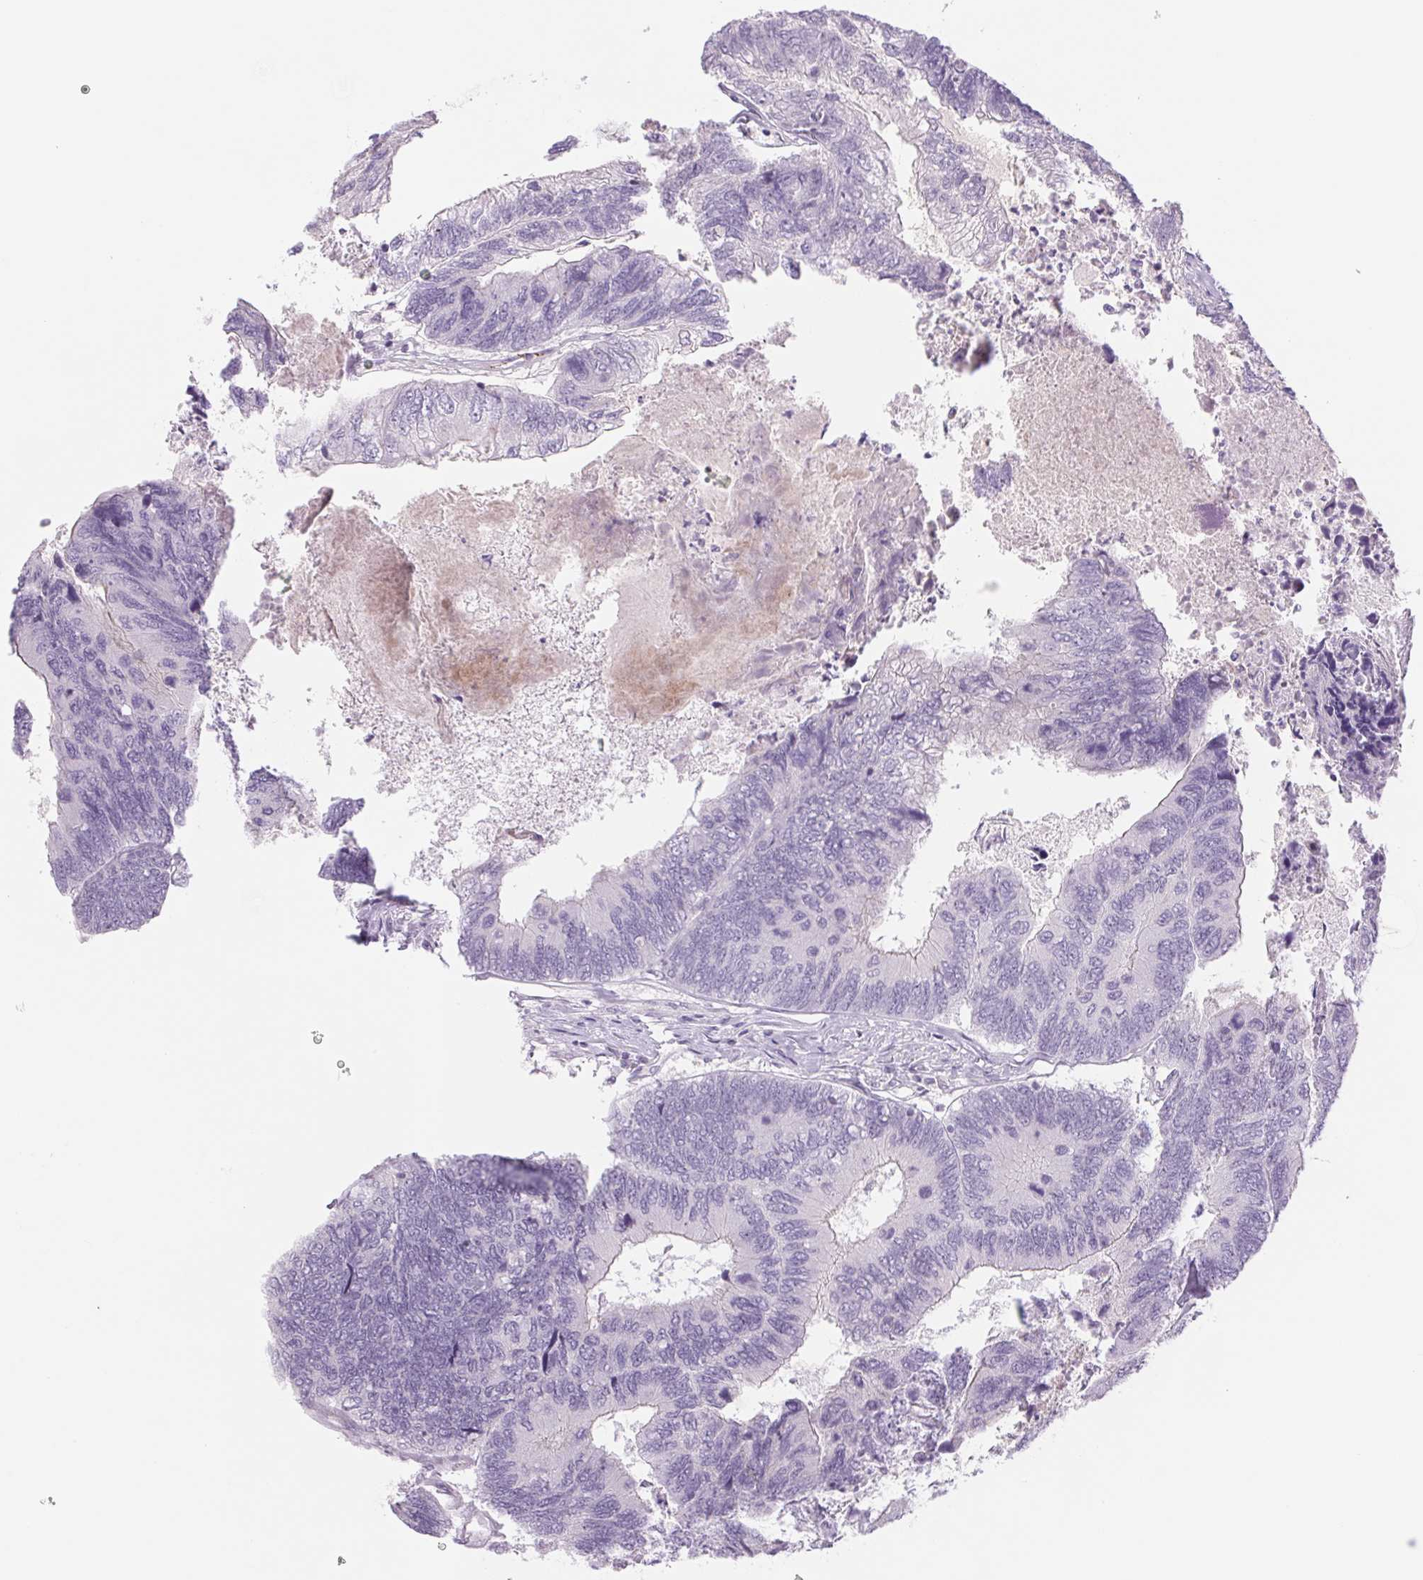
{"staining": {"intensity": "negative", "quantity": "none", "location": "none"}, "tissue": "colorectal cancer", "cell_type": "Tumor cells", "image_type": "cancer", "snomed": [{"axis": "morphology", "description": "Adenocarcinoma, NOS"}, {"axis": "topography", "description": "Colon"}], "caption": "Colorectal cancer (adenocarcinoma) was stained to show a protein in brown. There is no significant positivity in tumor cells.", "gene": "KRT1", "patient": {"sex": "female", "age": 67}}